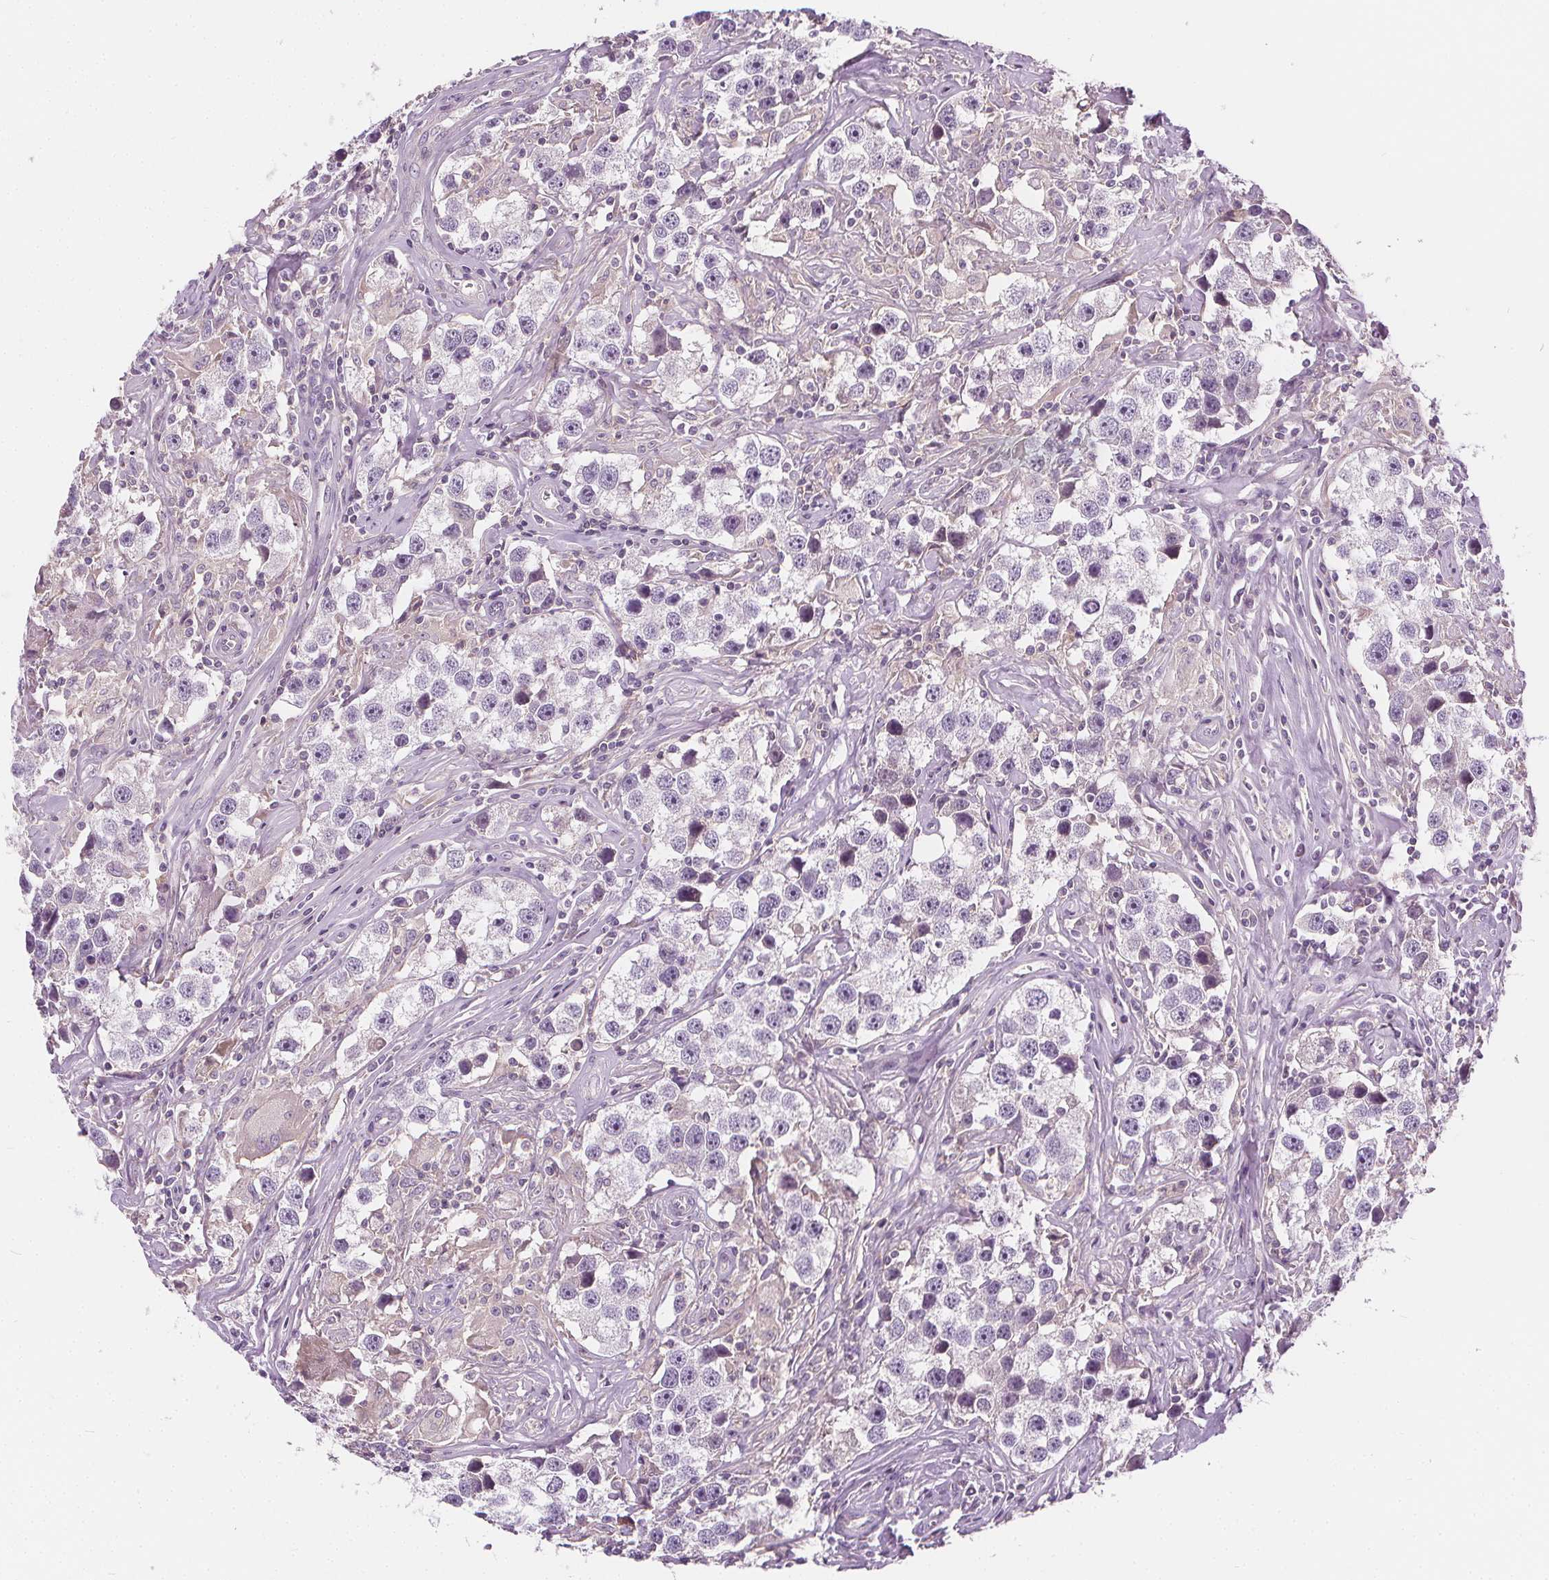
{"staining": {"intensity": "negative", "quantity": "none", "location": "none"}, "tissue": "testis cancer", "cell_type": "Tumor cells", "image_type": "cancer", "snomed": [{"axis": "morphology", "description": "Seminoma, NOS"}, {"axis": "topography", "description": "Testis"}], "caption": "The micrograph displays no staining of tumor cells in testis cancer.", "gene": "RAB20", "patient": {"sex": "male", "age": 49}}